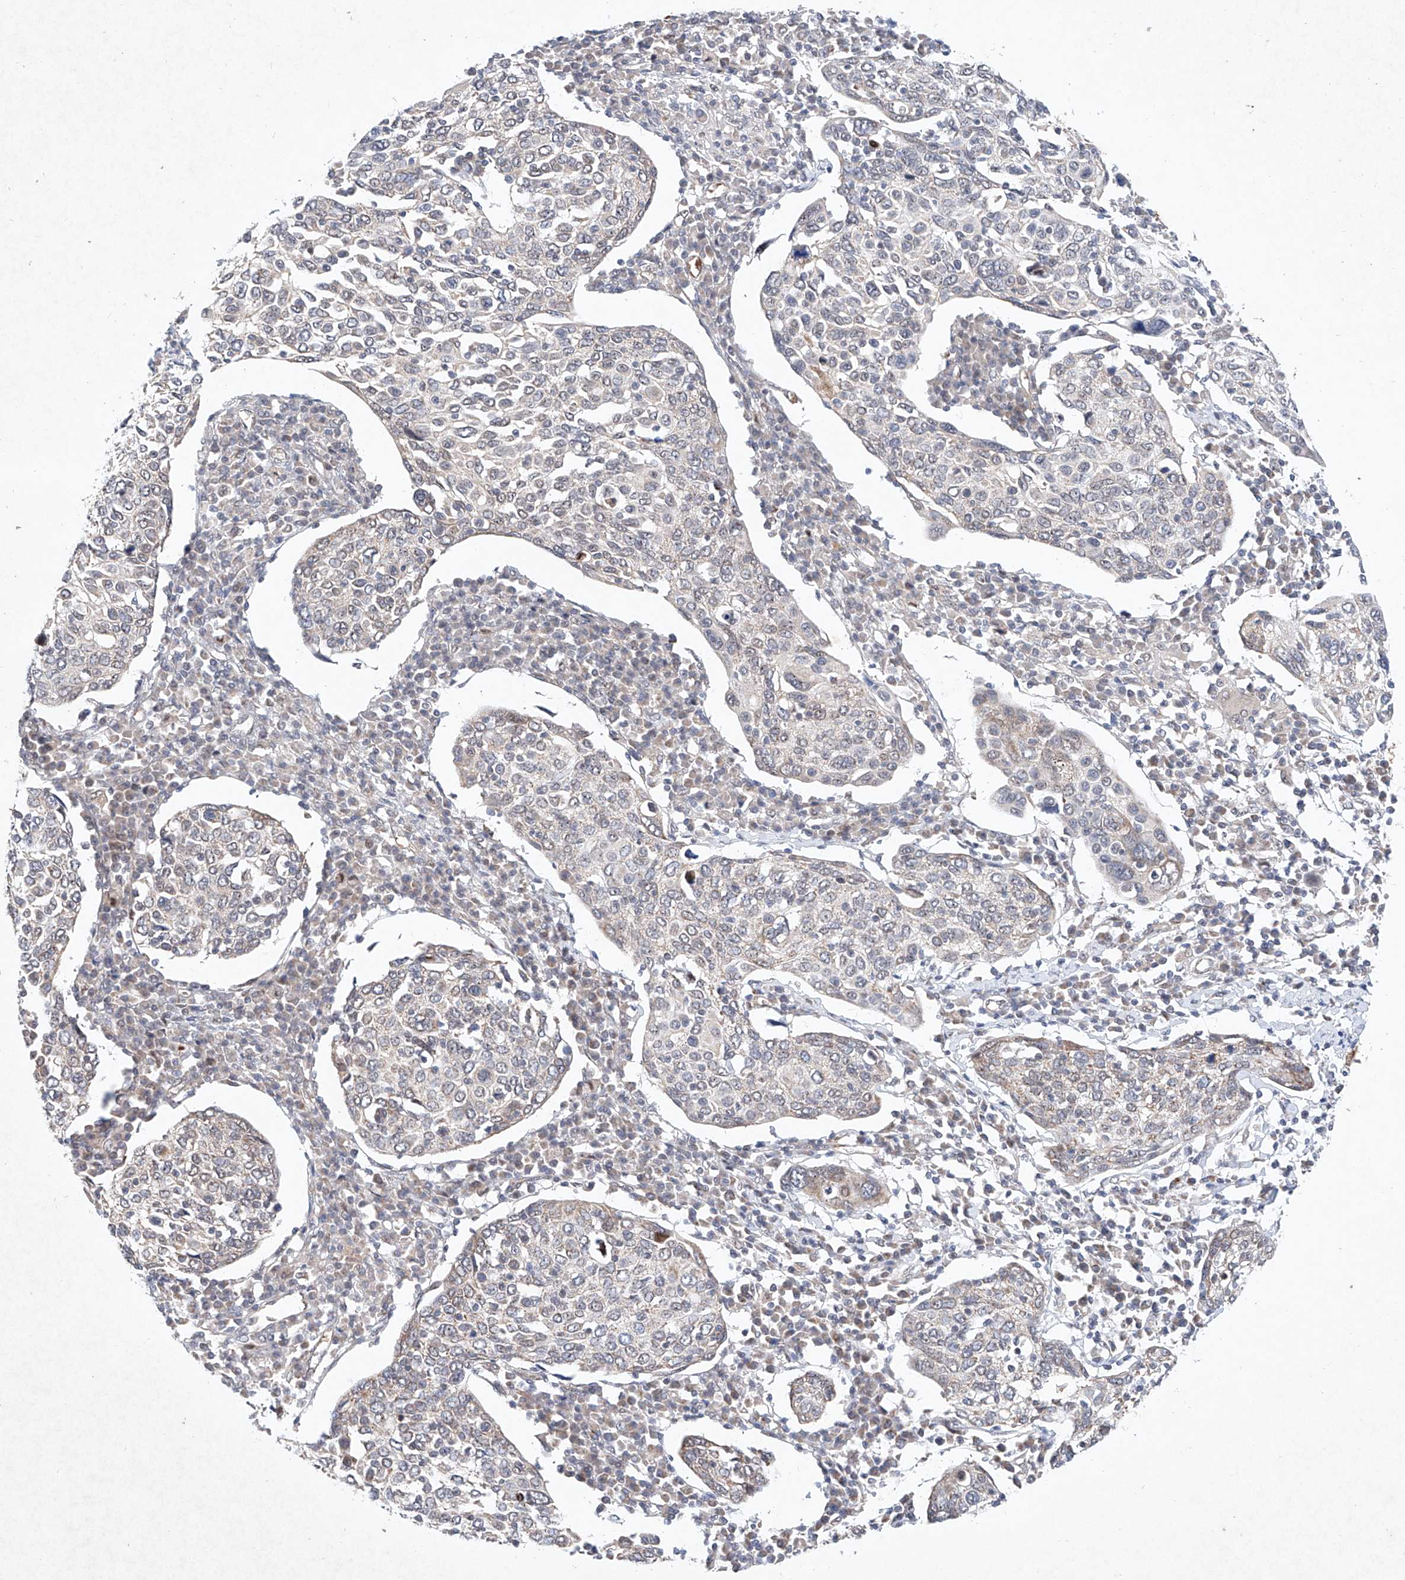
{"staining": {"intensity": "negative", "quantity": "none", "location": "none"}, "tissue": "cervical cancer", "cell_type": "Tumor cells", "image_type": "cancer", "snomed": [{"axis": "morphology", "description": "Squamous cell carcinoma, NOS"}, {"axis": "topography", "description": "Cervix"}], "caption": "Immunohistochemistry (IHC) micrograph of neoplastic tissue: human cervical cancer stained with DAB (3,3'-diaminobenzidine) shows no significant protein expression in tumor cells.", "gene": "FASTK", "patient": {"sex": "female", "age": 40}}